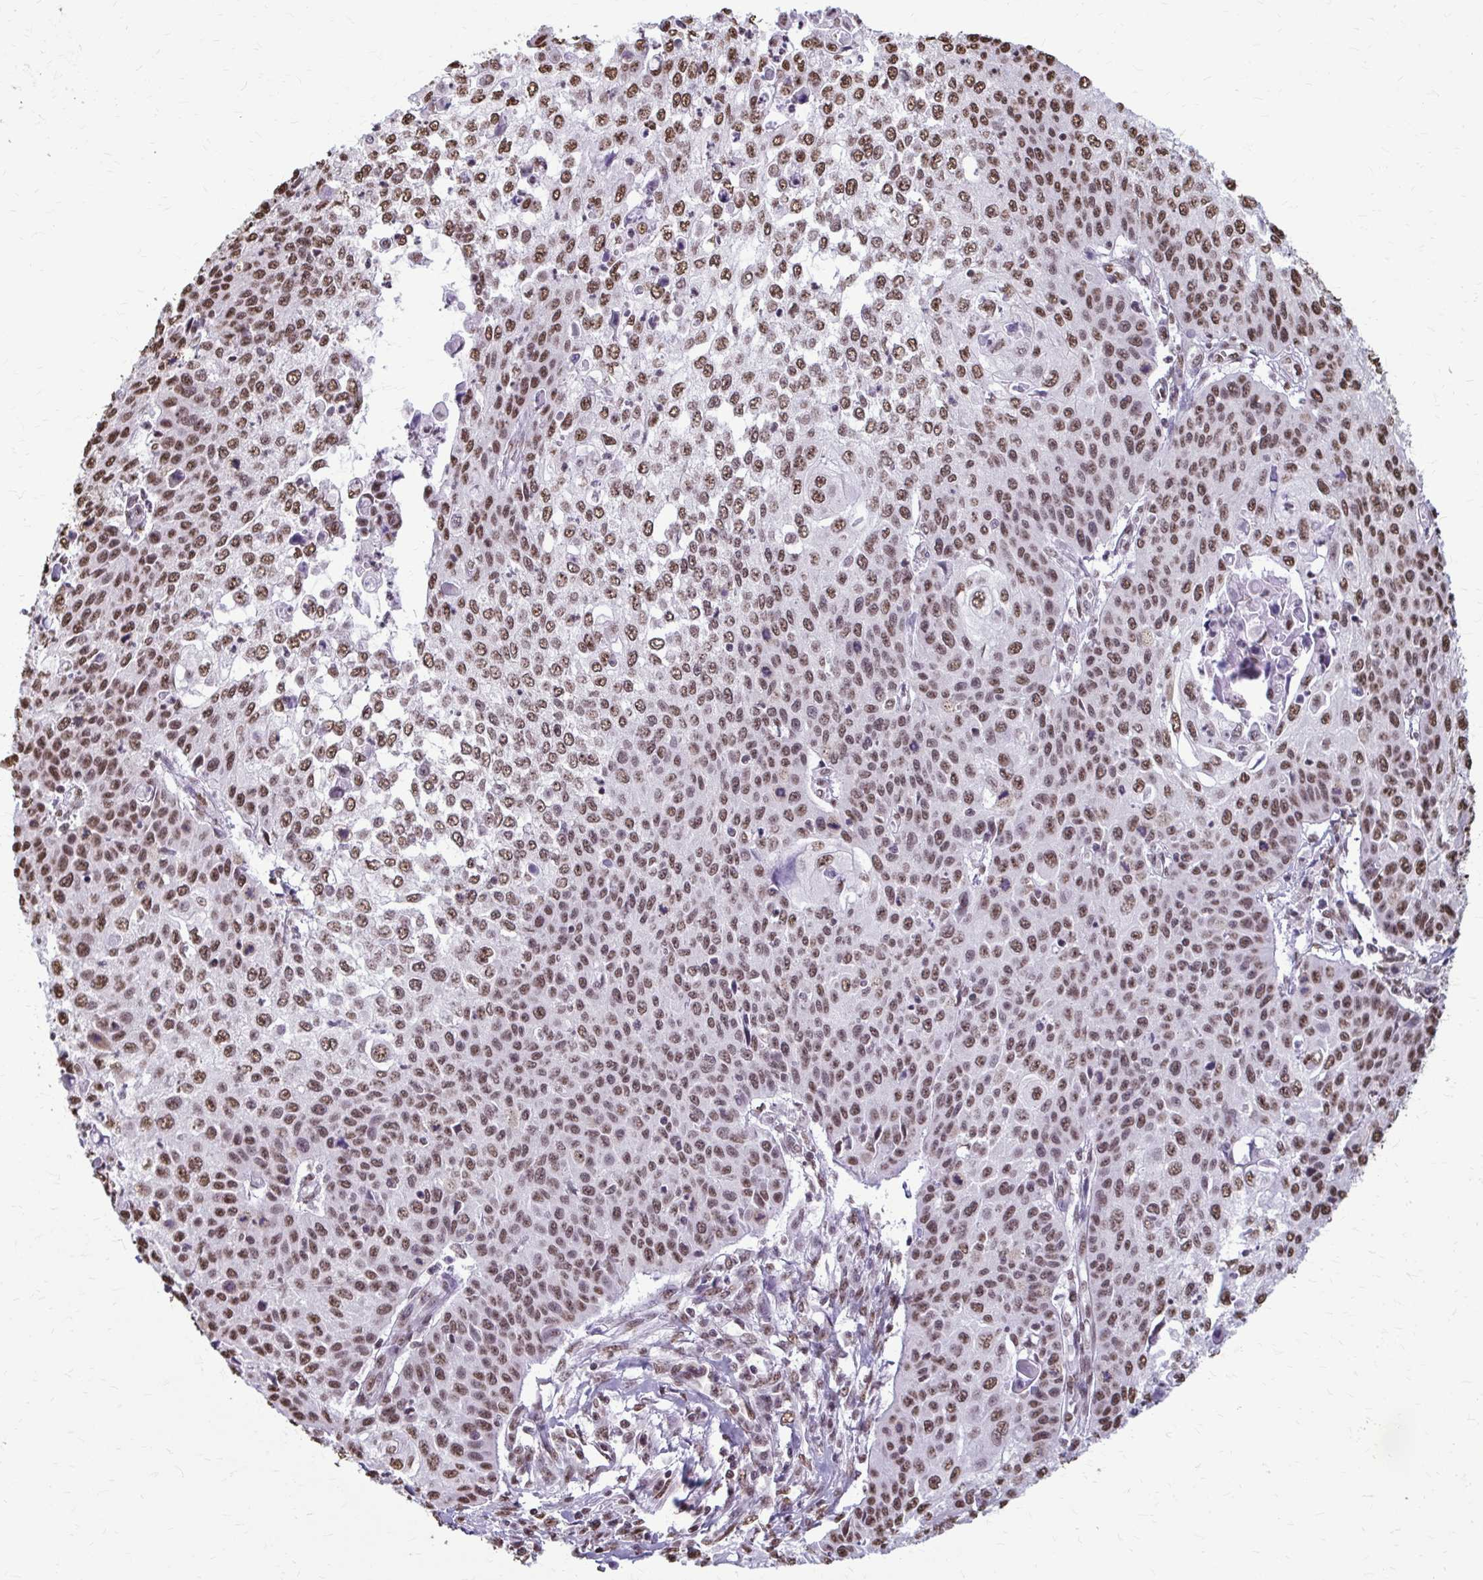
{"staining": {"intensity": "moderate", "quantity": ">75%", "location": "nuclear"}, "tissue": "cervical cancer", "cell_type": "Tumor cells", "image_type": "cancer", "snomed": [{"axis": "morphology", "description": "Squamous cell carcinoma, NOS"}, {"axis": "topography", "description": "Cervix"}], "caption": "The micrograph demonstrates staining of cervical squamous cell carcinoma, revealing moderate nuclear protein staining (brown color) within tumor cells.", "gene": "SNRPA", "patient": {"sex": "female", "age": 65}}